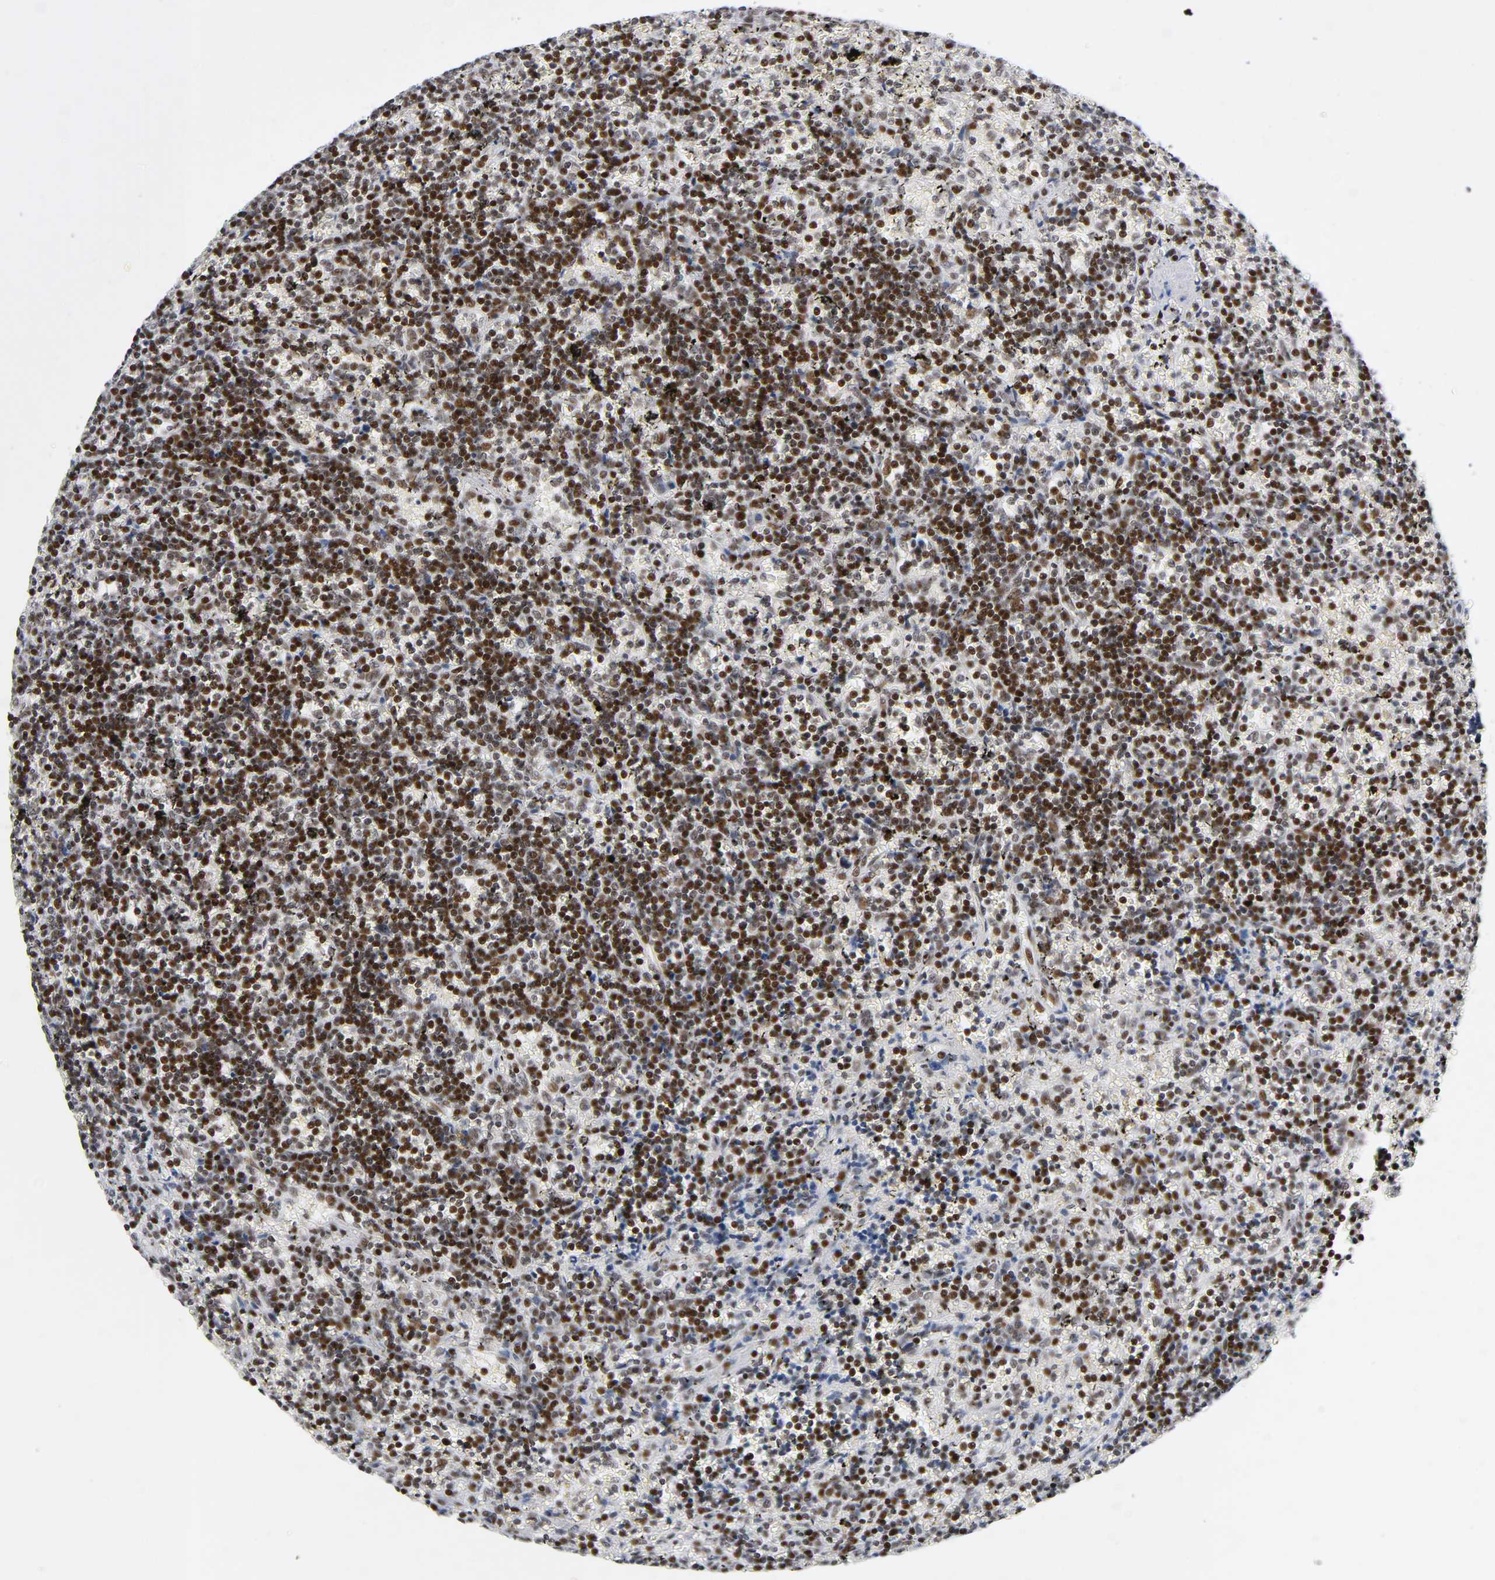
{"staining": {"intensity": "strong", "quantity": ">75%", "location": "nuclear"}, "tissue": "lymphoma", "cell_type": "Tumor cells", "image_type": "cancer", "snomed": [{"axis": "morphology", "description": "Malignant lymphoma, non-Hodgkin's type, Low grade"}, {"axis": "topography", "description": "Spleen"}], "caption": "Lymphoma stained with a brown dye shows strong nuclear positive staining in approximately >75% of tumor cells.", "gene": "SP3", "patient": {"sex": "male", "age": 60}}